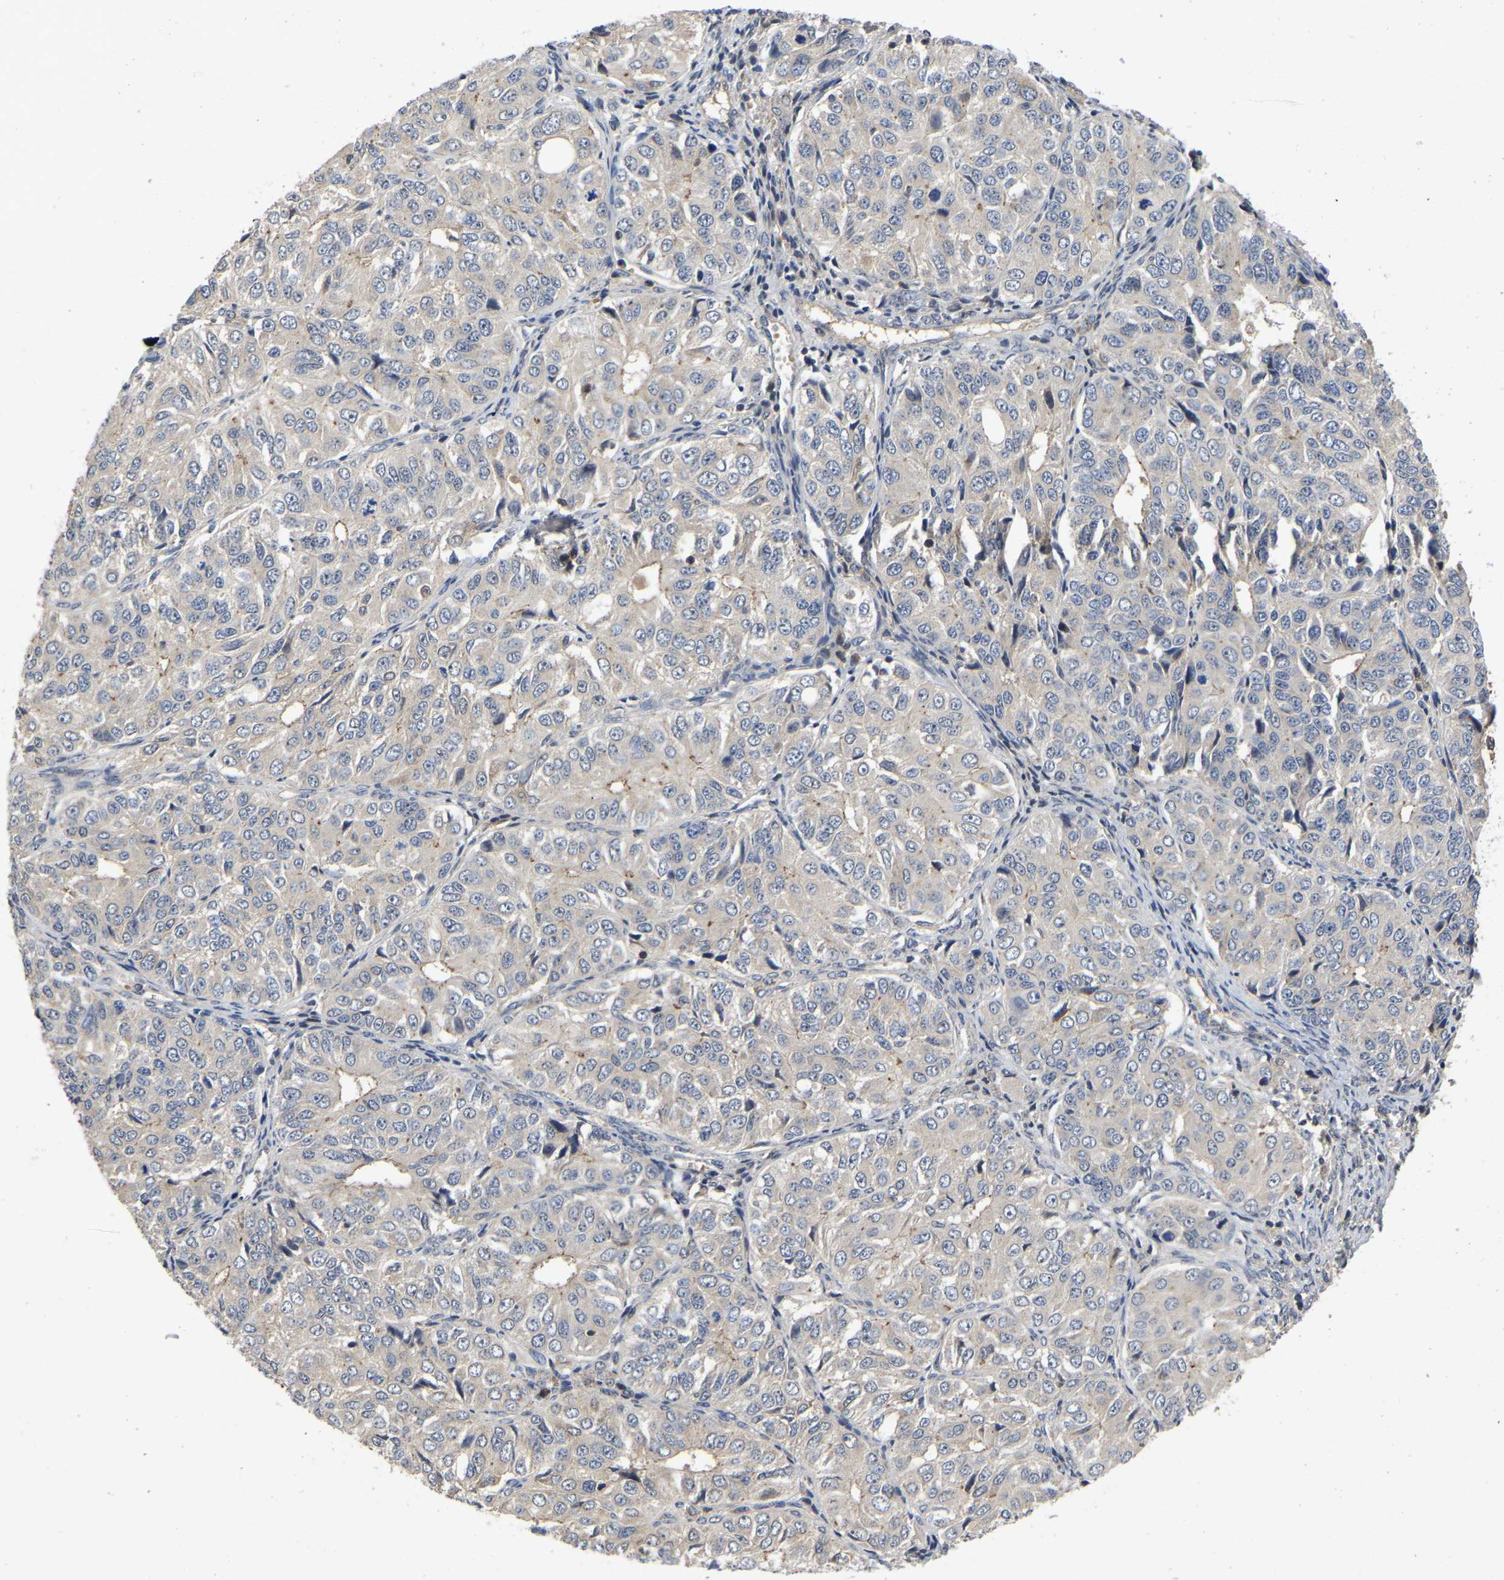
{"staining": {"intensity": "negative", "quantity": "none", "location": "none"}, "tissue": "ovarian cancer", "cell_type": "Tumor cells", "image_type": "cancer", "snomed": [{"axis": "morphology", "description": "Carcinoma, endometroid"}, {"axis": "topography", "description": "Ovary"}], "caption": "This micrograph is of ovarian cancer stained with immunohistochemistry (IHC) to label a protein in brown with the nuclei are counter-stained blue. There is no positivity in tumor cells.", "gene": "PRDM14", "patient": {"sex": "female", "age": 51}}